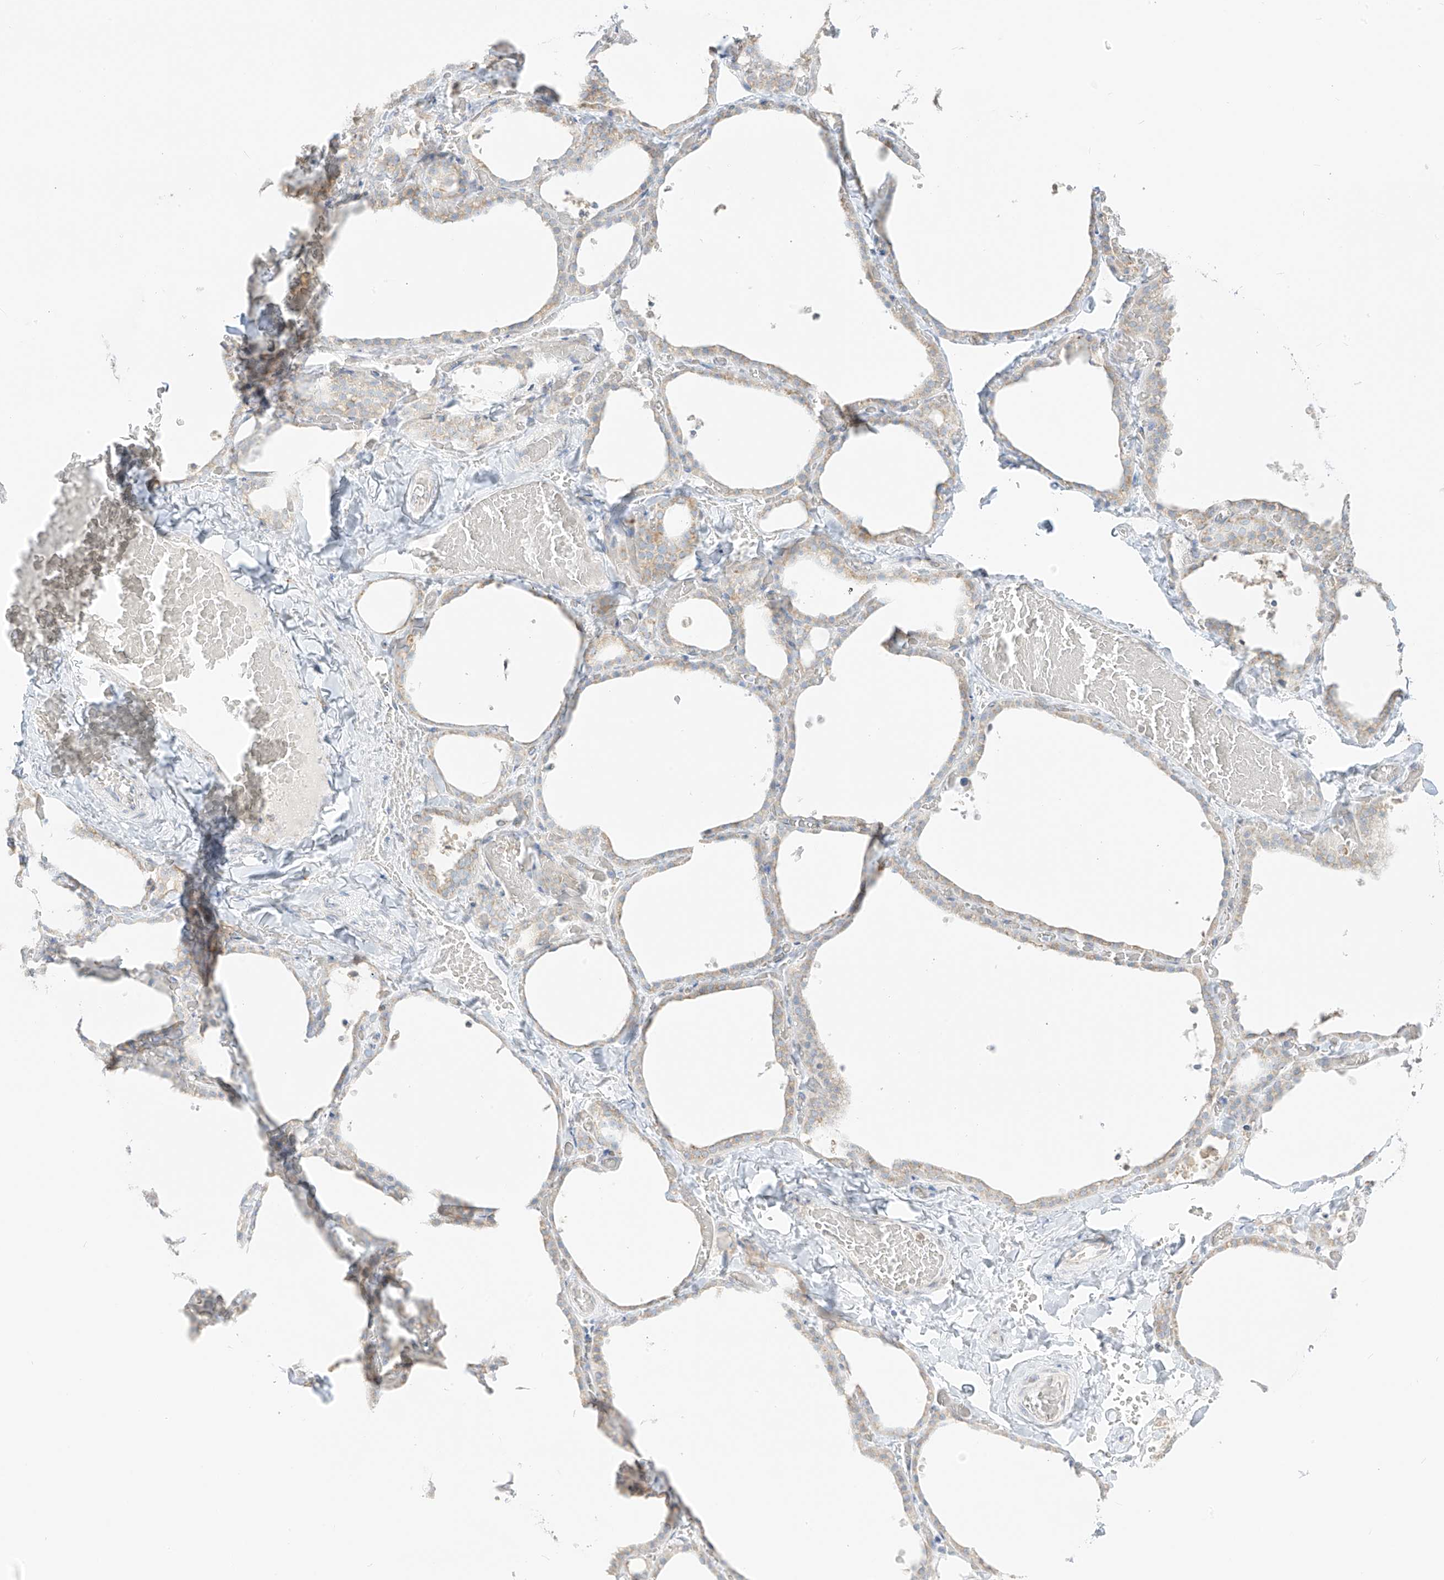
{"staining": {"intensity": "weak", "quantity": "25%-75%", "location": "cytoplasmic/membranous"}, "tissue": "thyroid gland", "cell_type": "Glandular cells", "image_type": "normal", "snomed": [{"axis": "morphology", "description": "Normal tissue, NOS"}, {"axis": "topography", "description": "Thyroid gland"}], "caption": "Protein expression analysis of normal thyroid gland exhibits weak cytoplasmic/membranous expression in about 25%-75% of glandular cells. (IHC, brightfield microscopy, high magnification).", "gene": "LRRC59", "patient": {"sex": "female", "age": 22}}